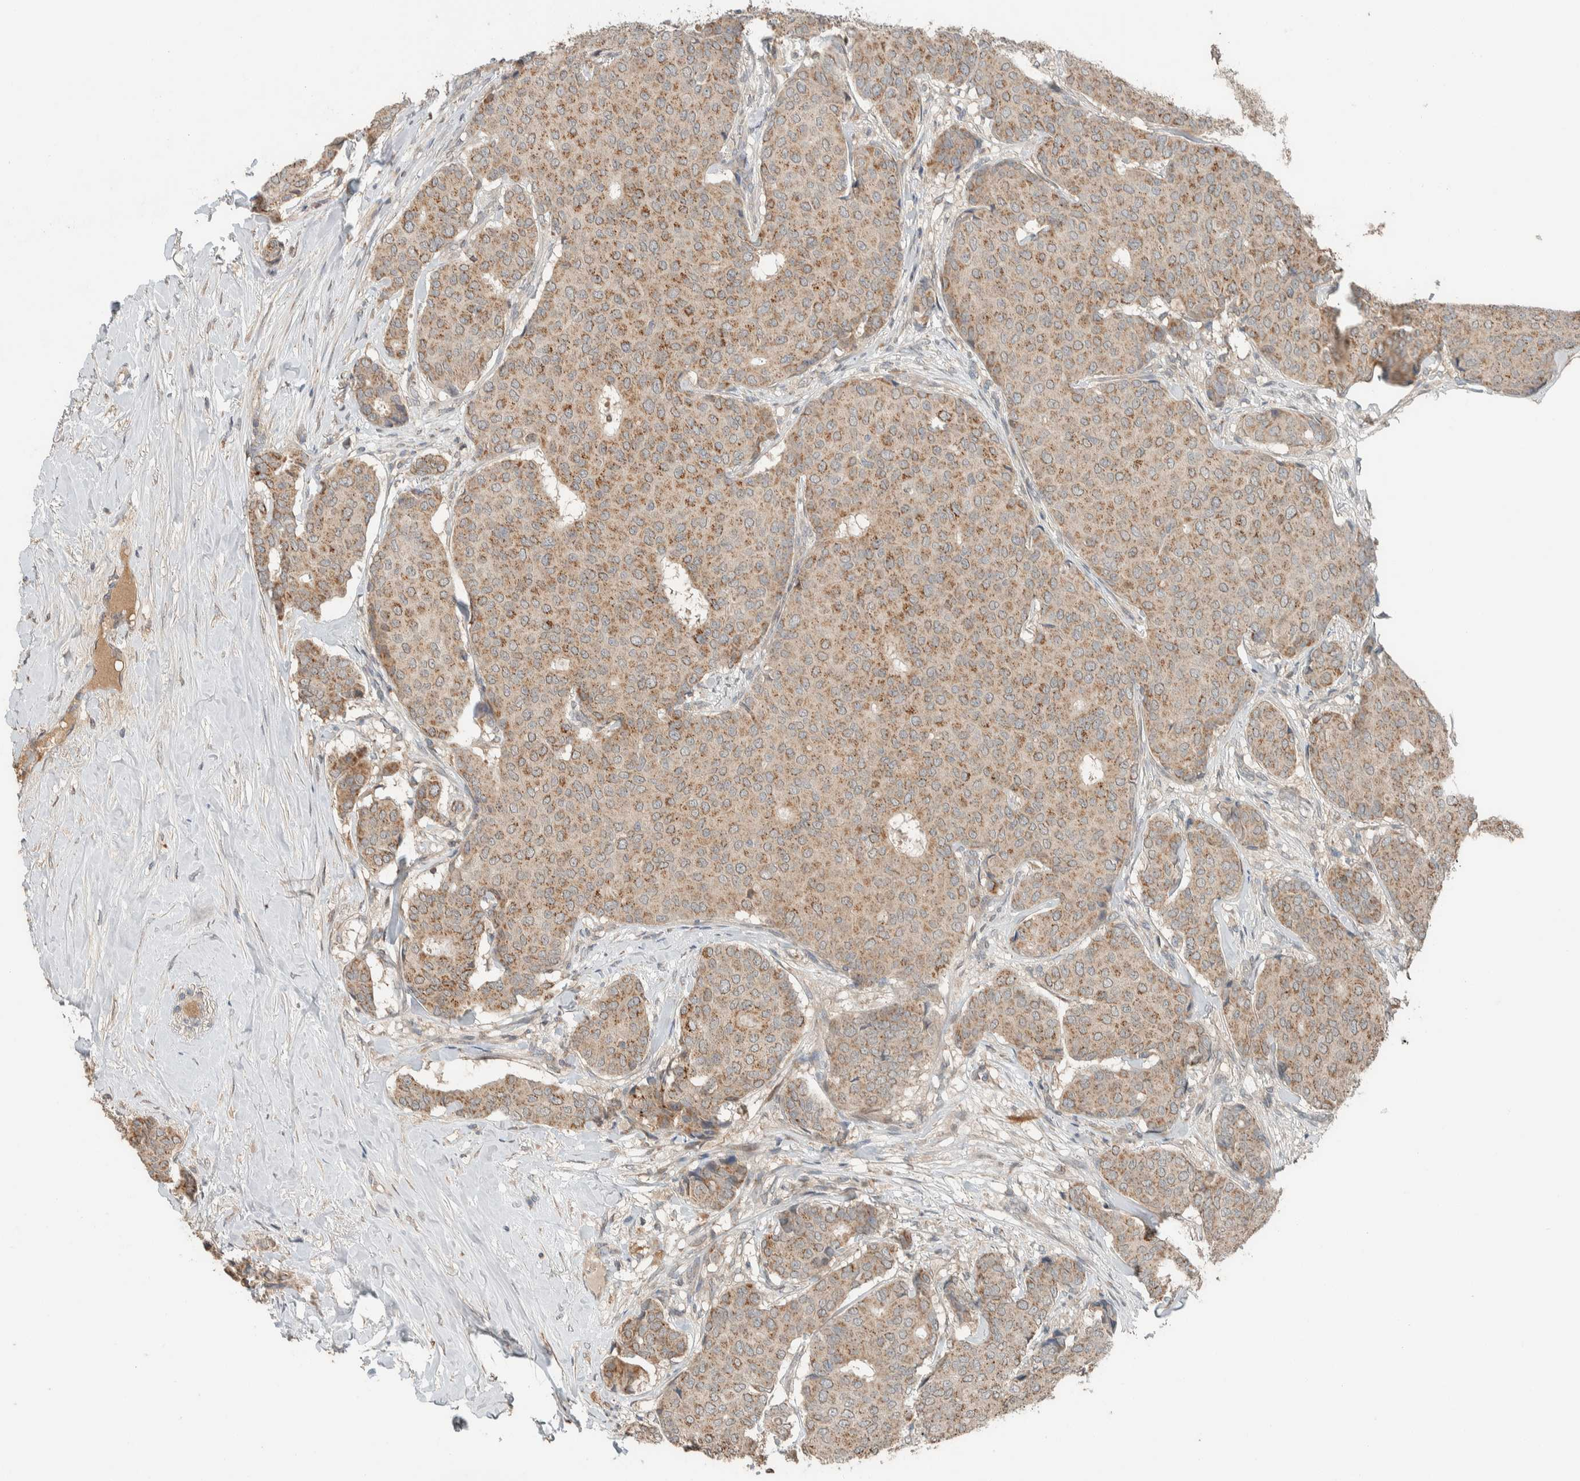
{"staining": {"intensity": "weak", "quantity": ">75%", "location": "cytoplasmic/membranous"}, "tissue": "breast cancer", "cell_type": "Tumor cells", "image_type": "cancer", "snomed": [{"axis": "morphology", "description": "Duct carcinoma"}, {"axis": "topography", "description": "Breast"}], "caption": "Immunohistochemical staining of human breast cancer reveals low levels of weak cytoplasmic/membranous protein staining in approximately >75% of tumor cells.", "gene": "NBR1", "patient": {"sex": "female", "age": 75}}